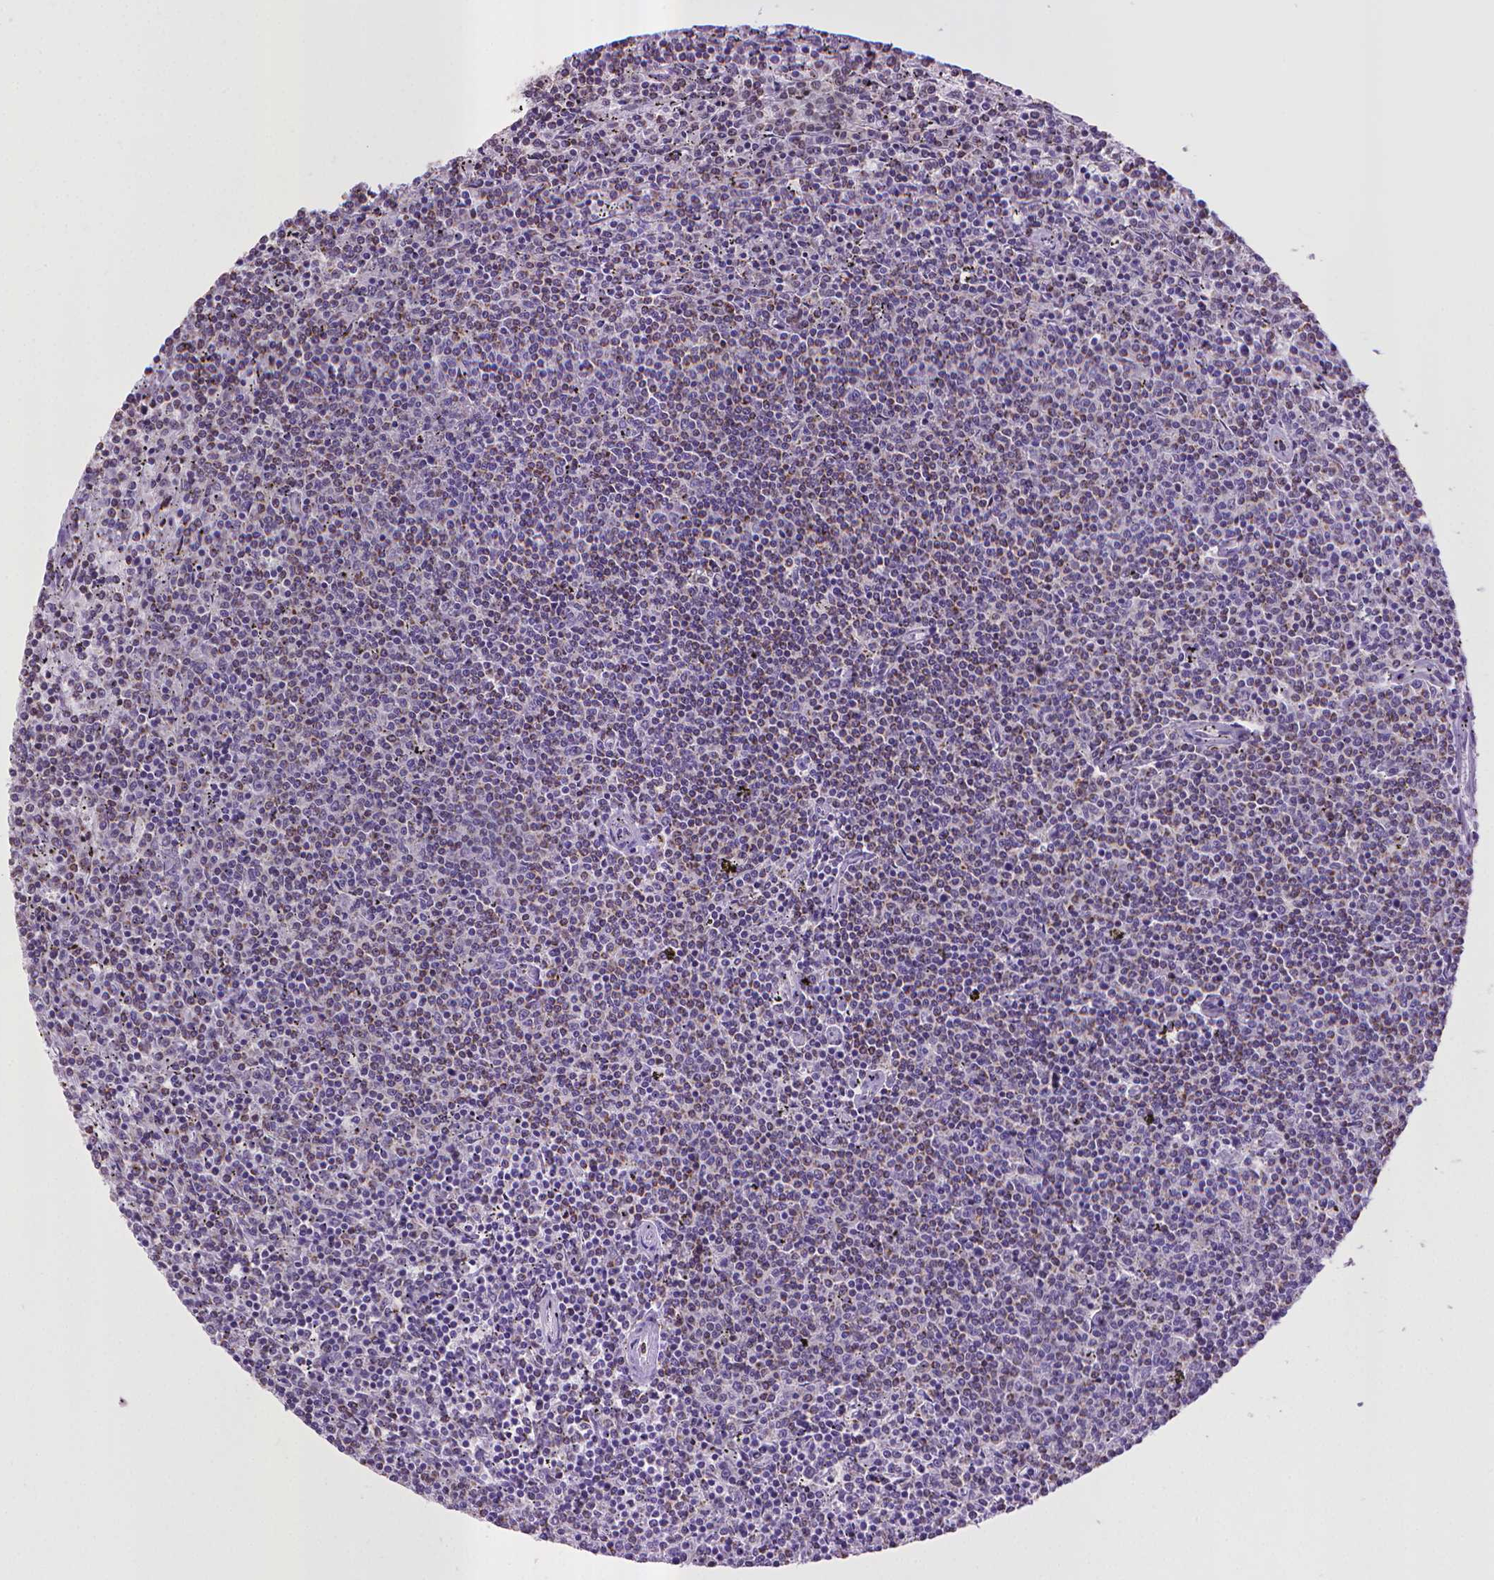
{"staining": {"intensity": "moderate", "quantity": "<25%", "location": "cytoplasmic/membranous"}, "tissue": "lymphoma", "cell_type": "Tumor cells", "image_type": "cancer", "snomed": [{"axis": "morphology", "description": "Malignant lymphoma, non-Hodgkin's type, Low grade"}, {"axis": "topography", "description": "Spleen"}], "caption": "Tumor cells show moderate cytoplasmic/membranous staining in approximately <25% of cells in low-grade malignant lymphoma, non-Hodgkin's type.", "gene": "KMO", "patient": {"sex": "female", "age": 50}}